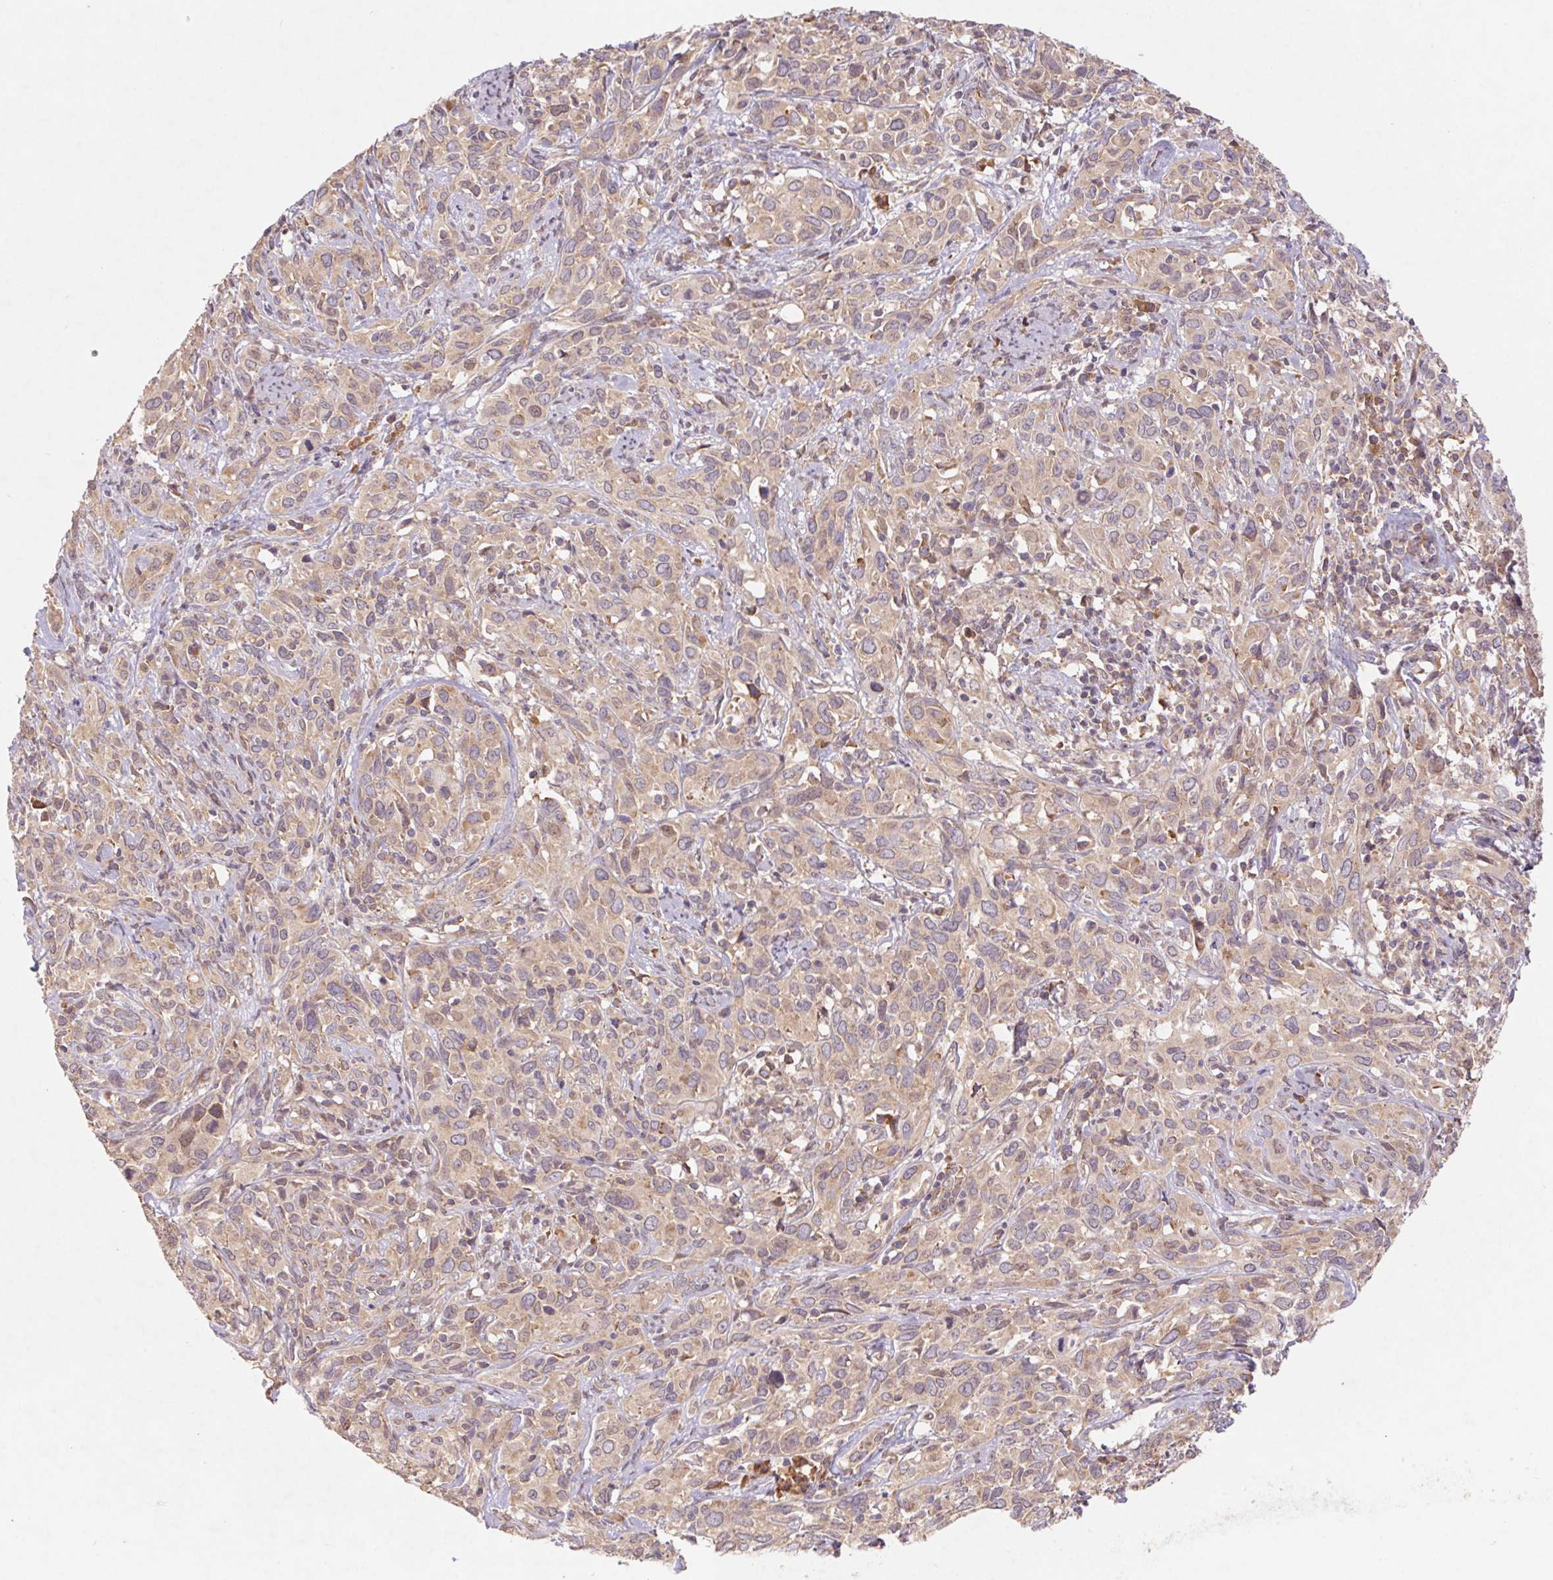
{"staining": {"intensity": "weak", "quantity": "25%-75%", "location": "cytoplasmic/membranous"}, "tissue": "cervical cancer", "cell_type": "Tumor cells", "image_type": "cancer", "snomed": [{"axis": "morphology", "description": "Normal tissue, NOS"}, {"axis": "morphology", "description": "Squamous cell carcinoma, NOS"}, {"axis": "topography", "description": "Cervix"}], "caption": "Immunohistochemical staining of cervical cancer (squamous cell carcinoma) displays low levels of weak cytoplasmic/membranous staining in about 25%-75% of tumor cells.", "gene": "RPL27A", "patient": {"sex": "female", "age": 51}}